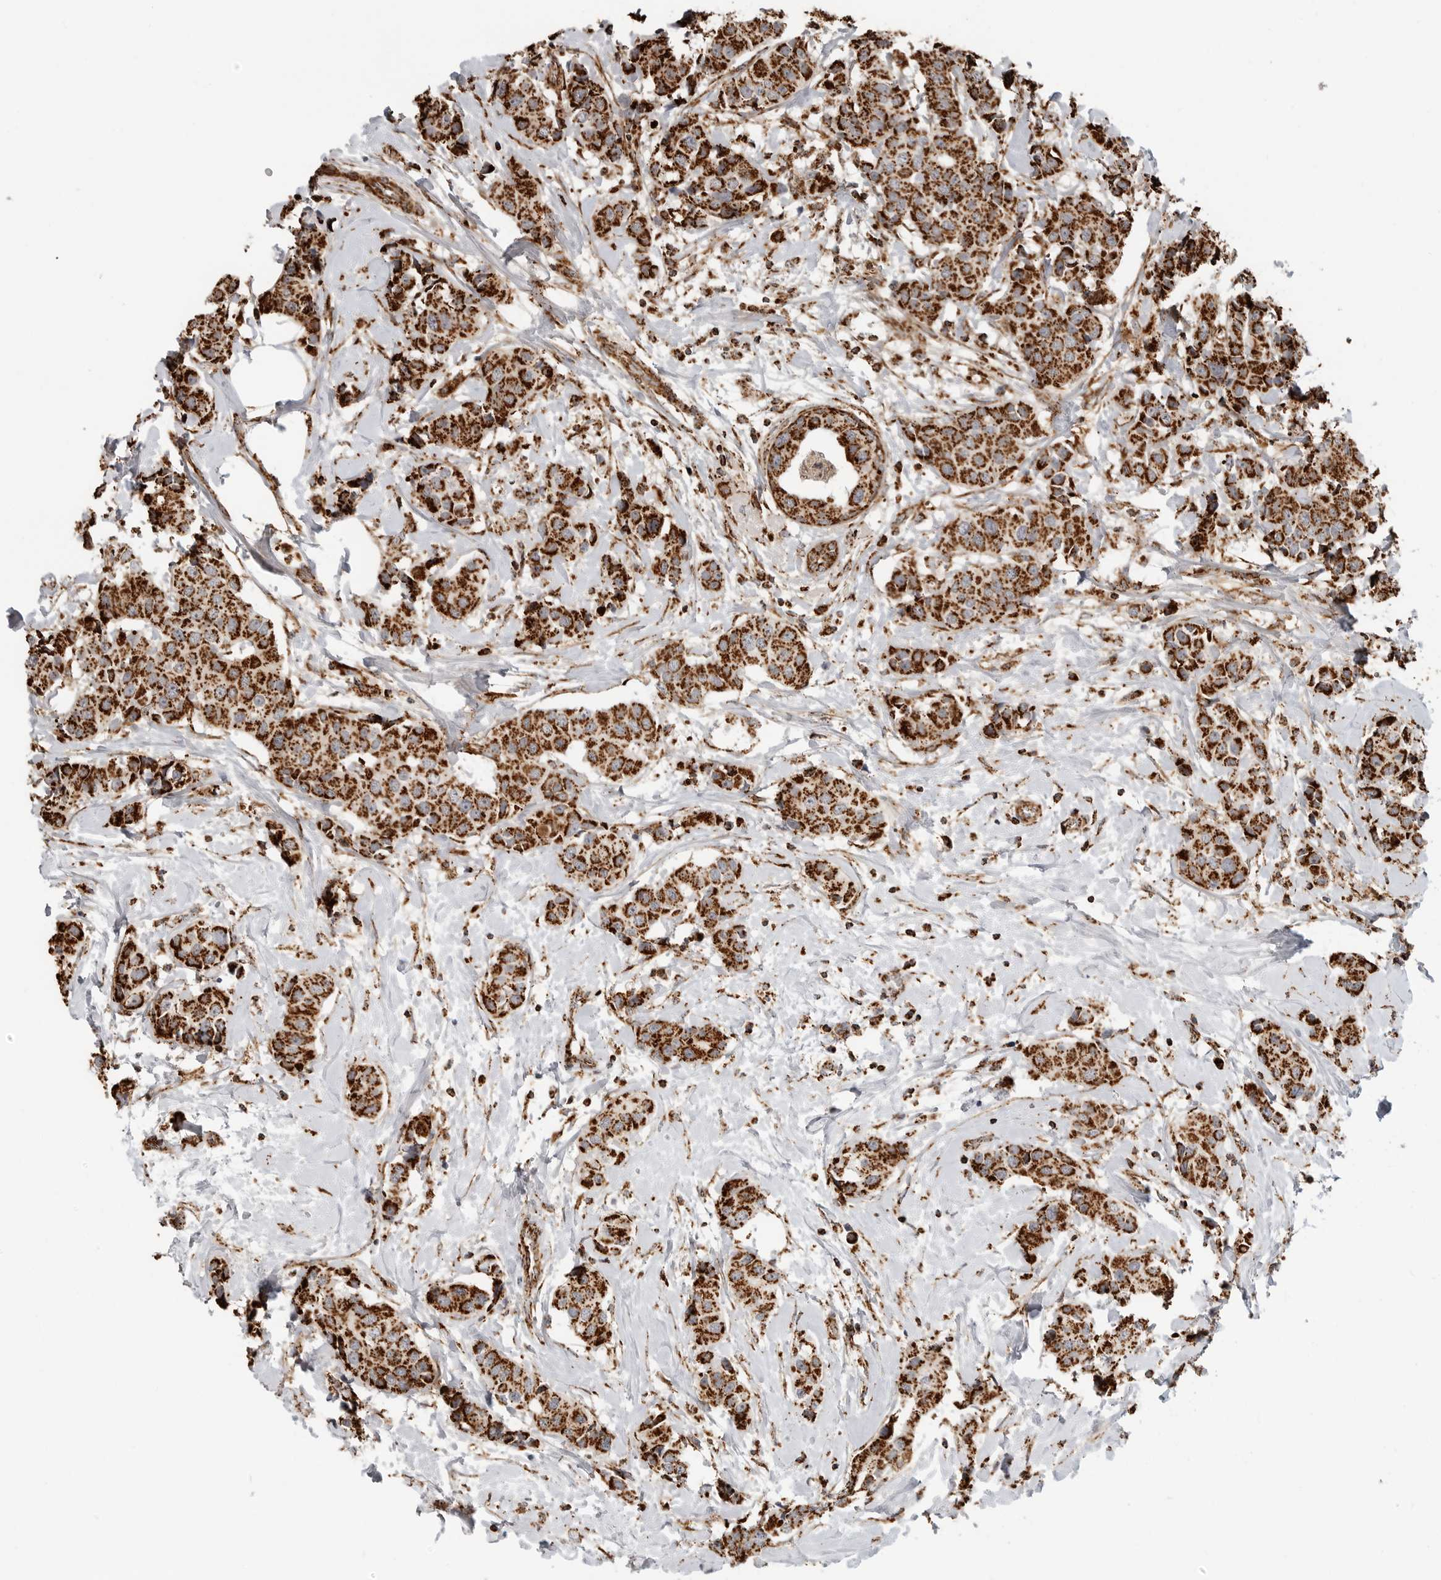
{"staining": {"intensity": "strong", "quantity": ">75%", "location": "cytoplasmic/membranous"}, "tissue": "breast cancer", "cell_type": "Tumor cells", "image_type": "cancer", "snomed": [{"axis": "morphology", "description": "Normal tissue, NOS"}, {"axis": "morphology", "description": "Duct carcinoma"}, {"axis": "topography", "description": "Breast"}], "caption": "Protein analysis of invasive ductal carcinoma (breast) tissue shows strong cytoplasmic/membranous expression in about >75% of tumor cells.", "gene": "BMP2K", "patient": {"sex": "female", "age": 39}}